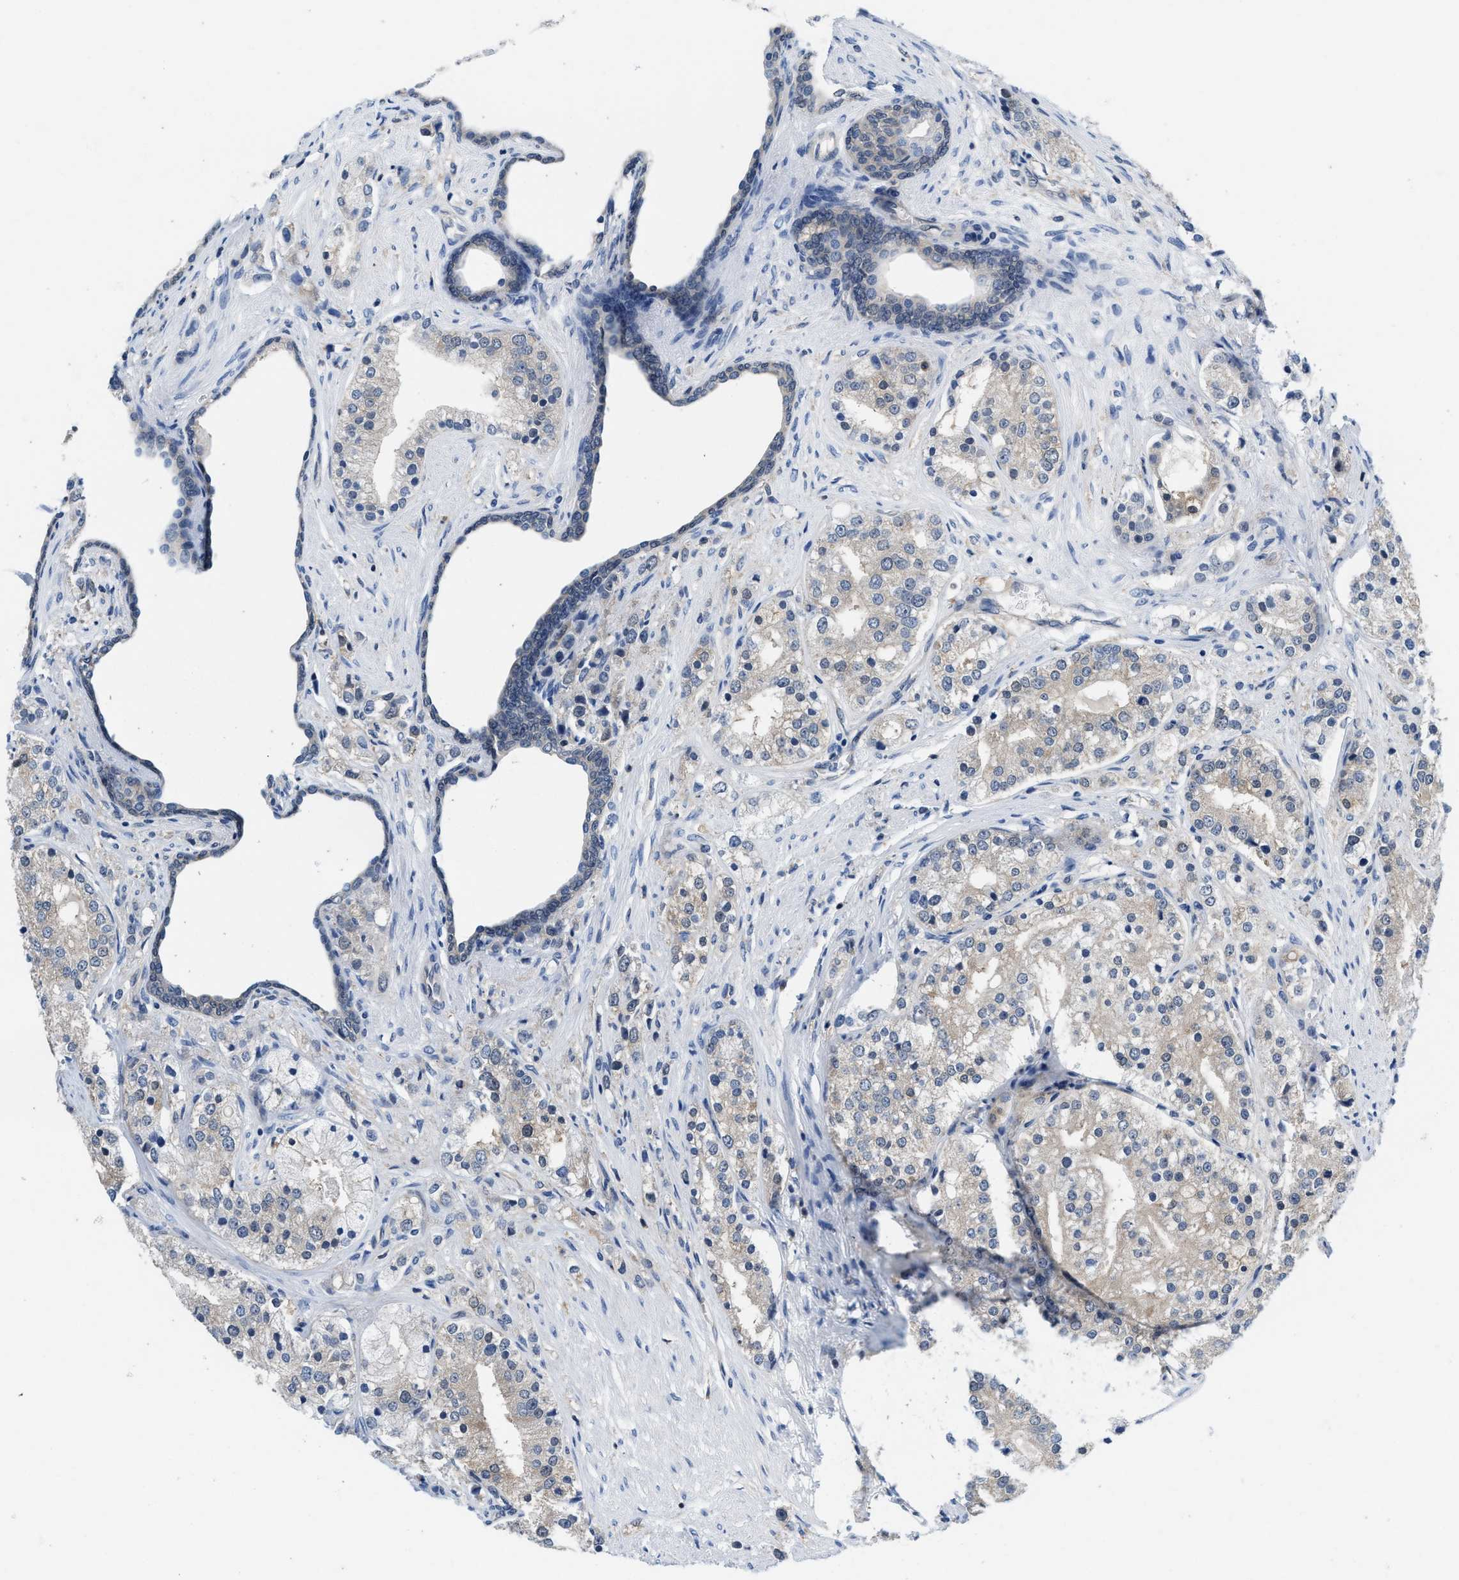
{"staining": {"intensity": "weak", "quantity": "<25%", "location": "cytoplasmic/membranous"}, "tissue": "prostate cancer", "cell_type": "Tumor cells", "image_type": "cancer", "snomed": [{"axis": "morphology", "description": "Adenocarcinoma, High grade"}, {"axis": "topography", "description": "Prostate"}], "caption": "High power microscopy histopathology image of an immunohistochemistry (IHC) micrograph of prostate cancer, revealing no significant staining in tumor cells. The staining is performed using DAB brown chromogen with nuclei counter-stained in using hematoxylin.", "gene": "NUDT5", "patient": {"sex": "male", "age": 50}}